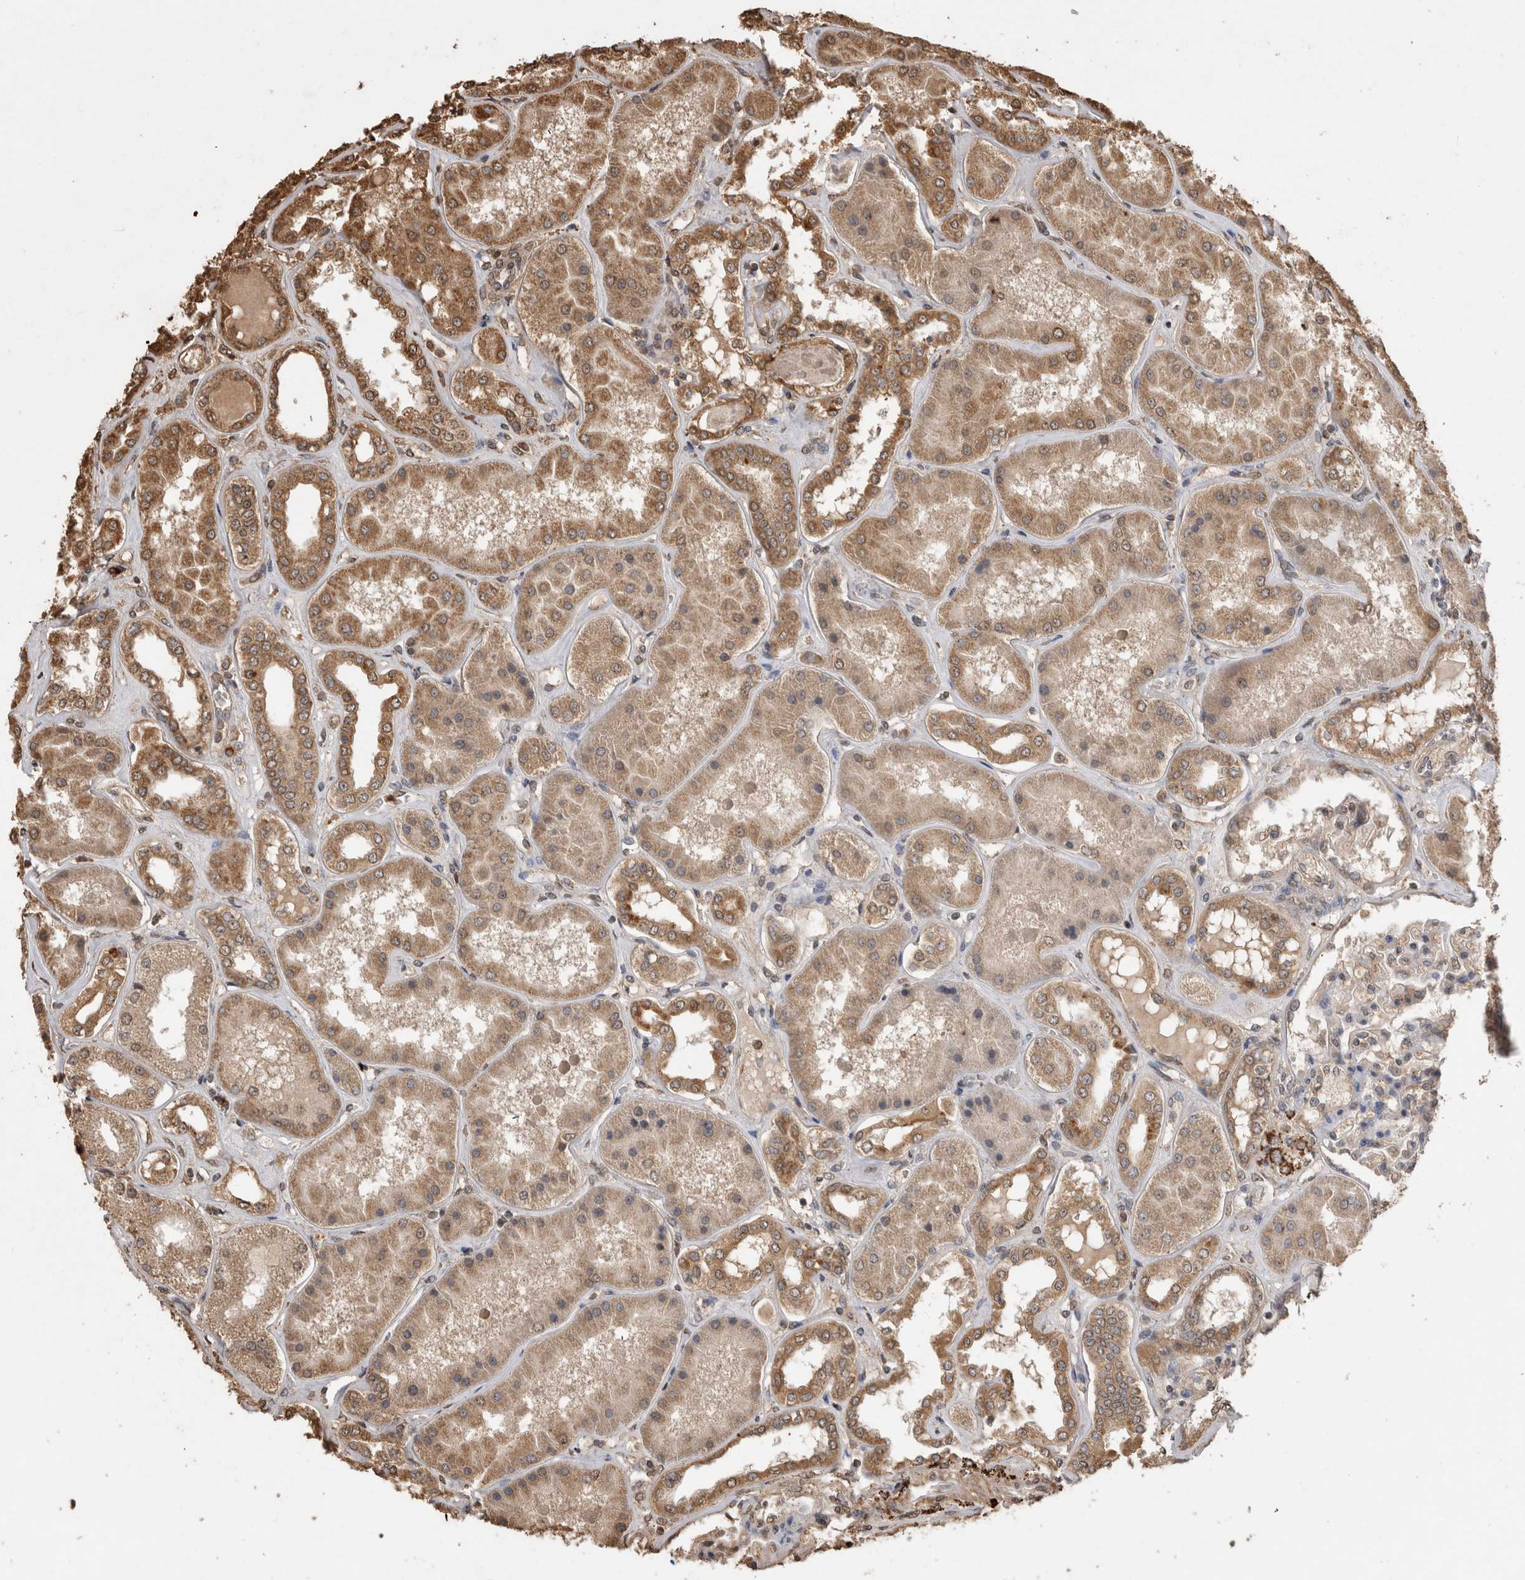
{"staining": {"intensity": "moderate", "quantity": "<25%", "location": "cytoplasmic/membranous"}, "tissue": "kidney", "cell_type": "Cells in glomeruli", "image_type": "normal", "snomed": [{"axis": "morphology", "description": "Normal tissue, NOS"}, {"axis": "topography", "description": "Kidney"}], "caption": "DAB immunohistochemical staining of normal kidney reveals moderate cytoplasmic/membranous protein expression in approximately <25% of cells in glomeruli.", "gene": "SOCS5", "patient": {"sex": "female", "age": 56}}